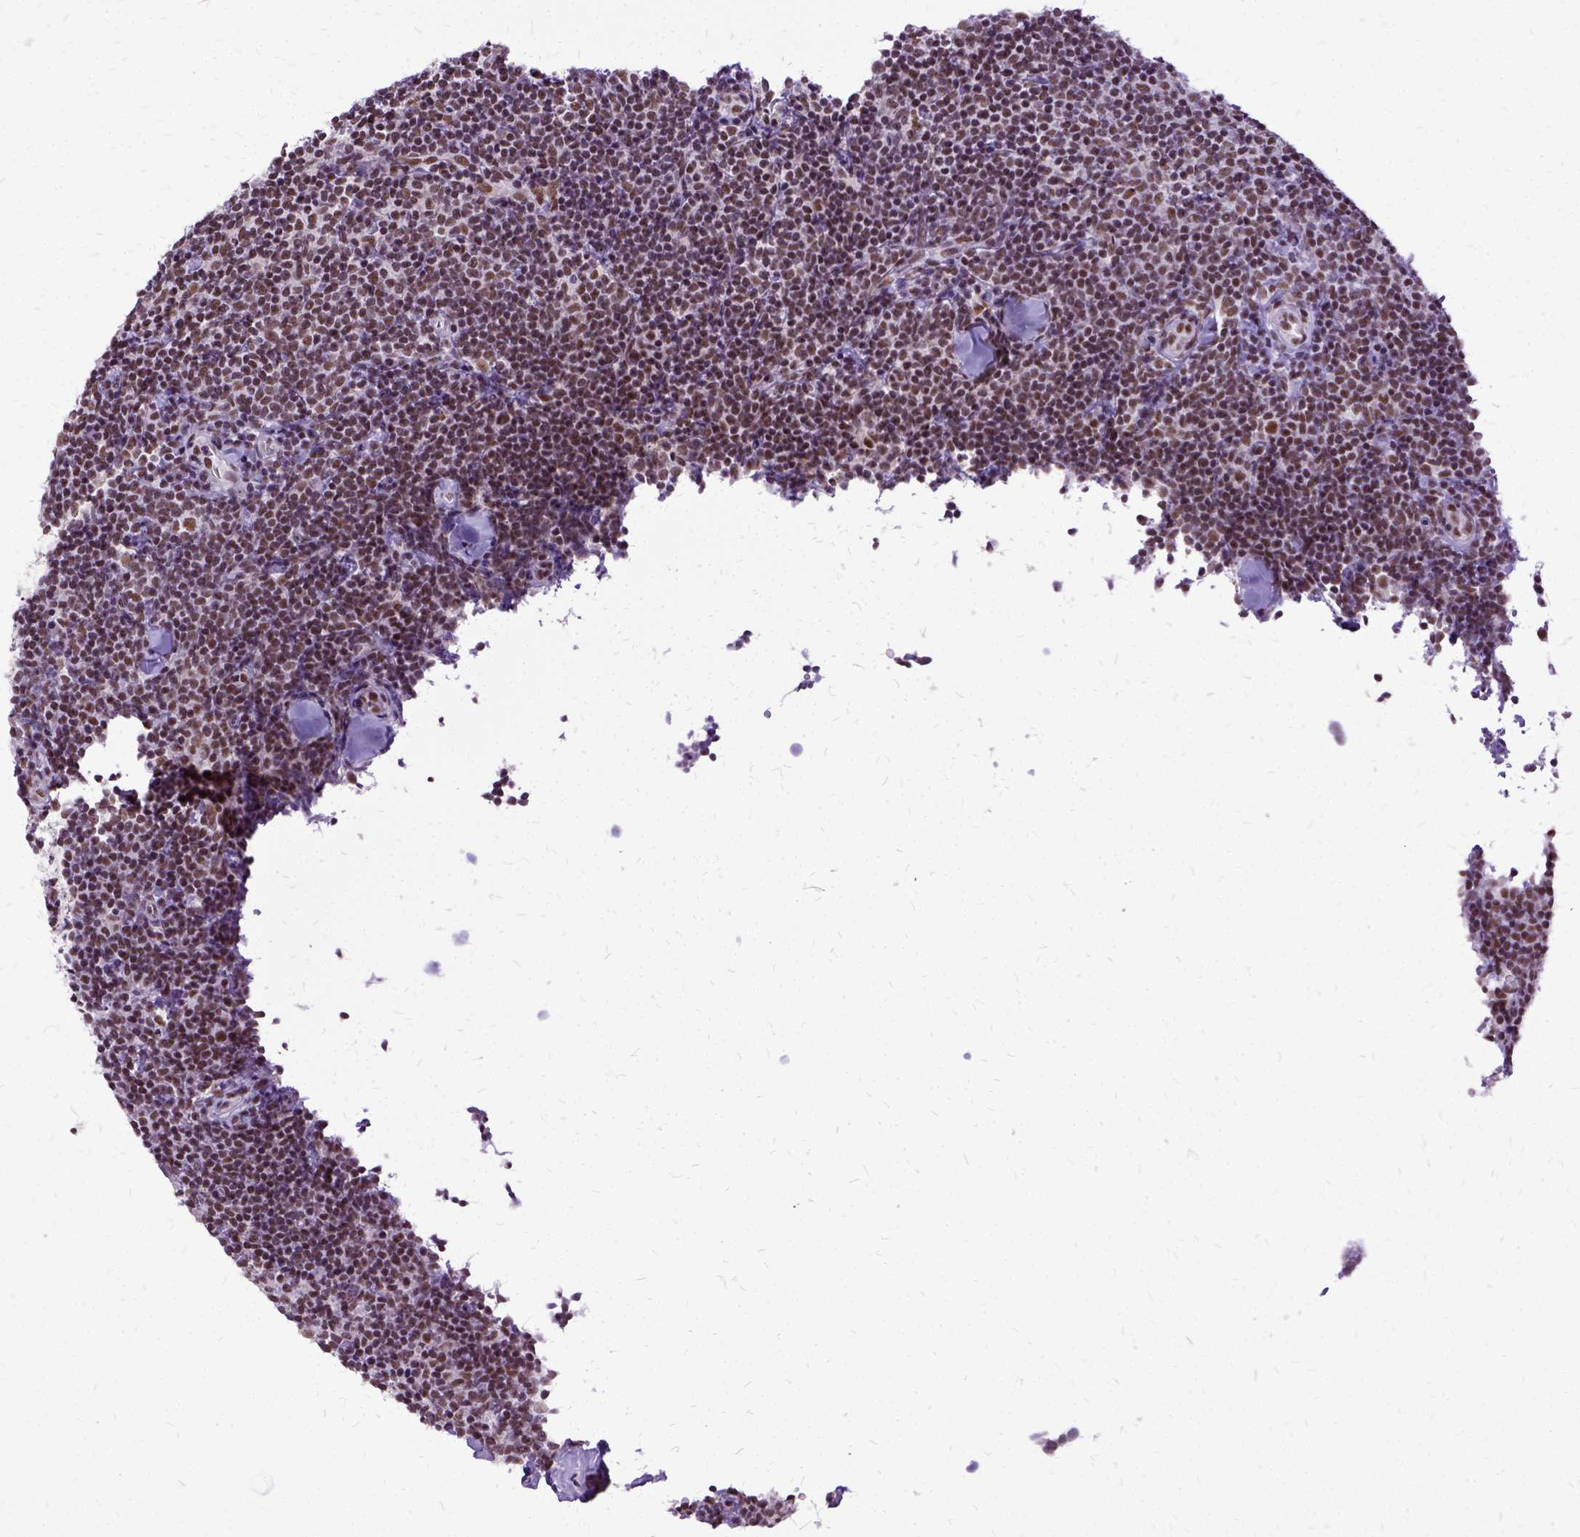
{"staining": {"intensity": "moderate", "quantity": ">75%", "location": "nuclear"}, "tissue": "lymphoma", "cell_type": "Tumor cells", "image_type": "cancer", "snomed": [{"axis": "morphology", "description": "Malignant lymphoma, non-Hodgkin's type, Low grade"}, {"axis": "topography", "description": "Lymph node"}], "caption": "Lymphoma stained with IHC exhibits moderate nuclear expression in about >75% of tumor cells.", "gene": "SETD1A", "patient": {"sex": "female", "age": 56}}